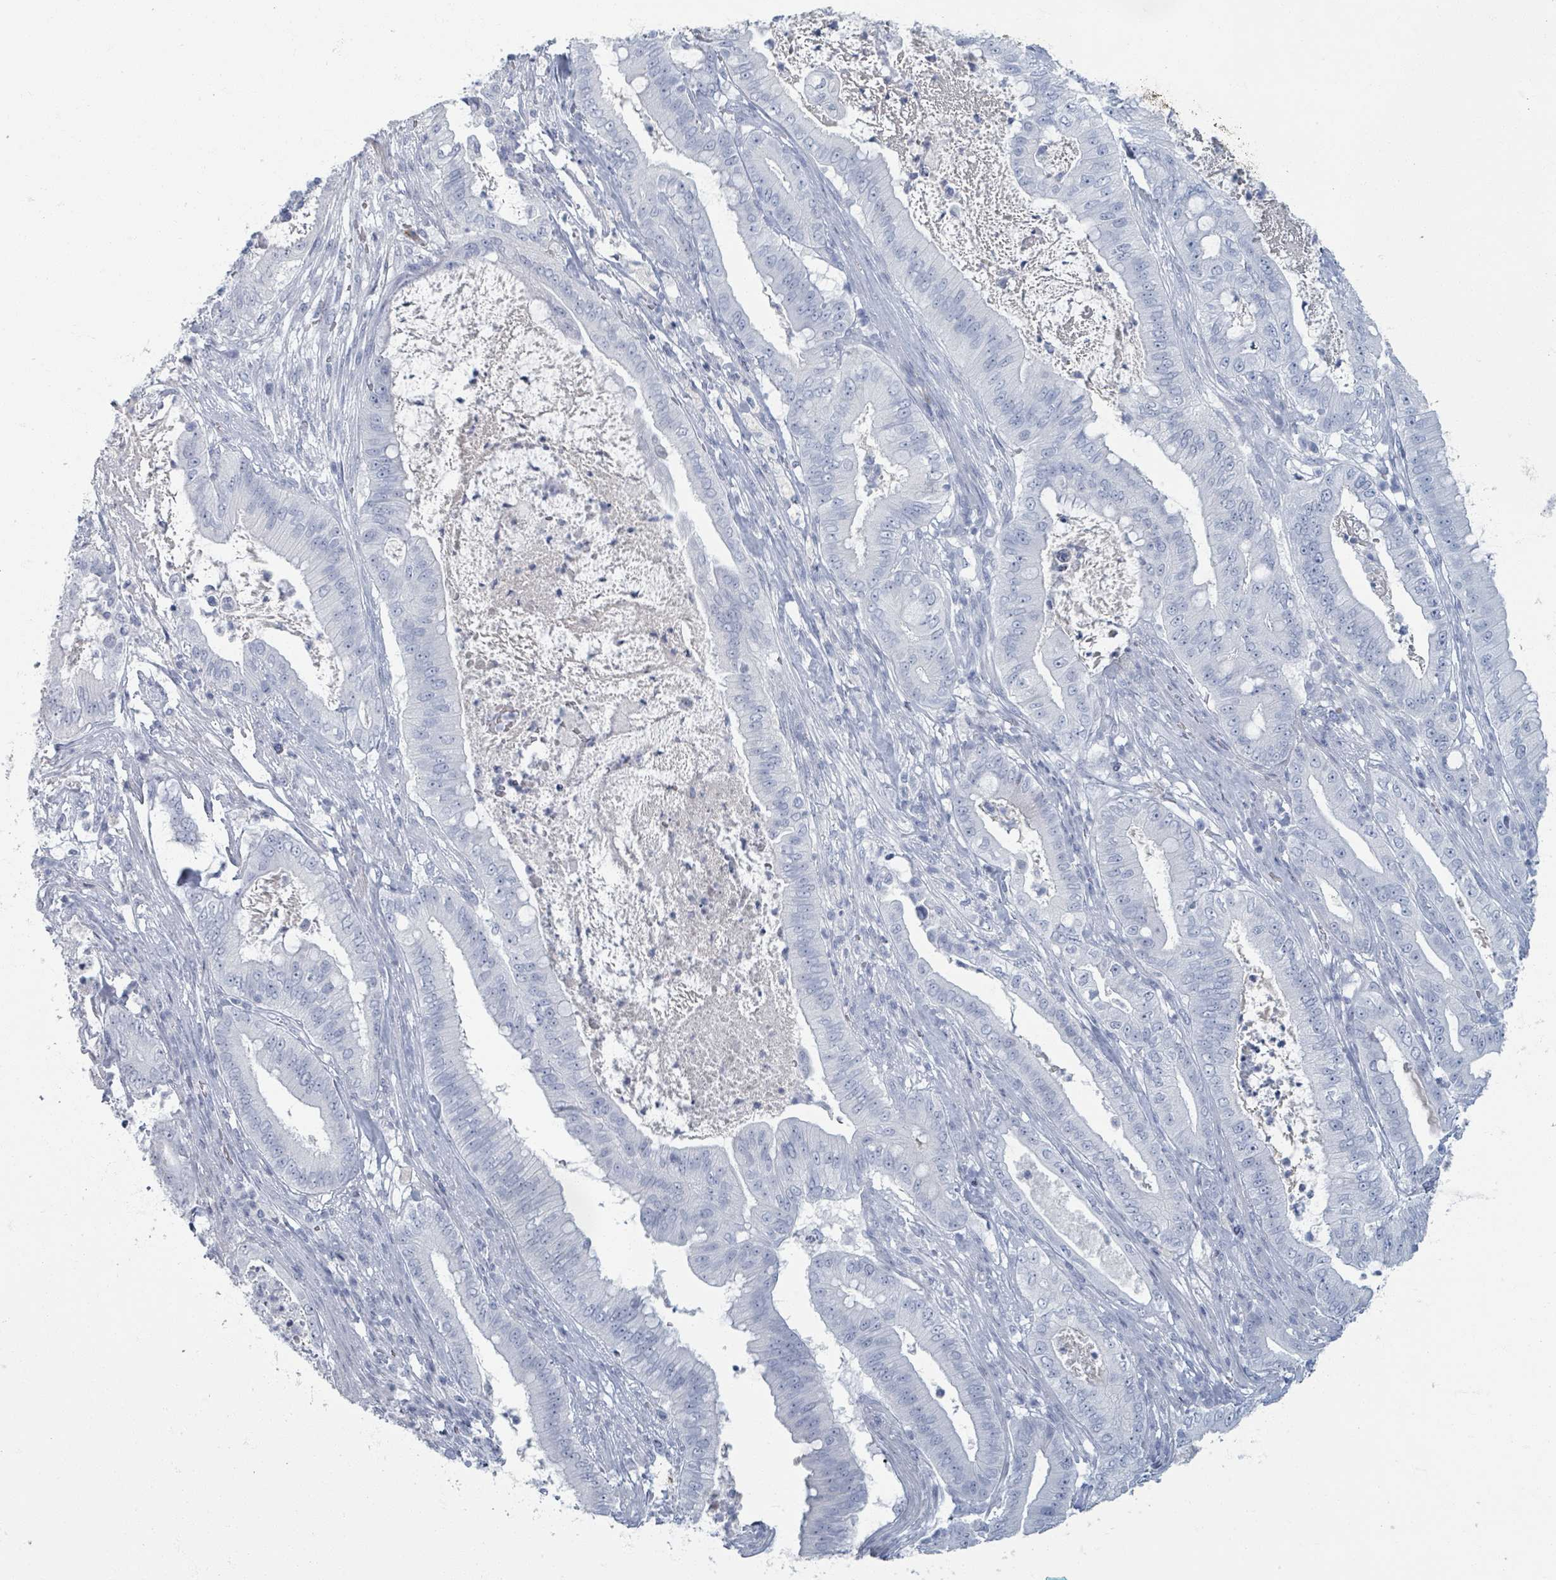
{"staining": {"intensity": "negative", "quantity": "none", "location": "none"}, "tissue": "pancreatic cancer", "cell_type": "Tumor cells", "image_type": "cancer", "snomed": [{"axis": "morphology", "description": "Adenocarcinoma, NOS"}, {"axis": "topography", "description": "Pancreas"}], "caption": "Image shows no significant protein positivity in tumor cells of pancreatic cancer (adenocarcinoma).", "gene": "TAS2R1", "patient": {"sex": "male", "age": 71}}